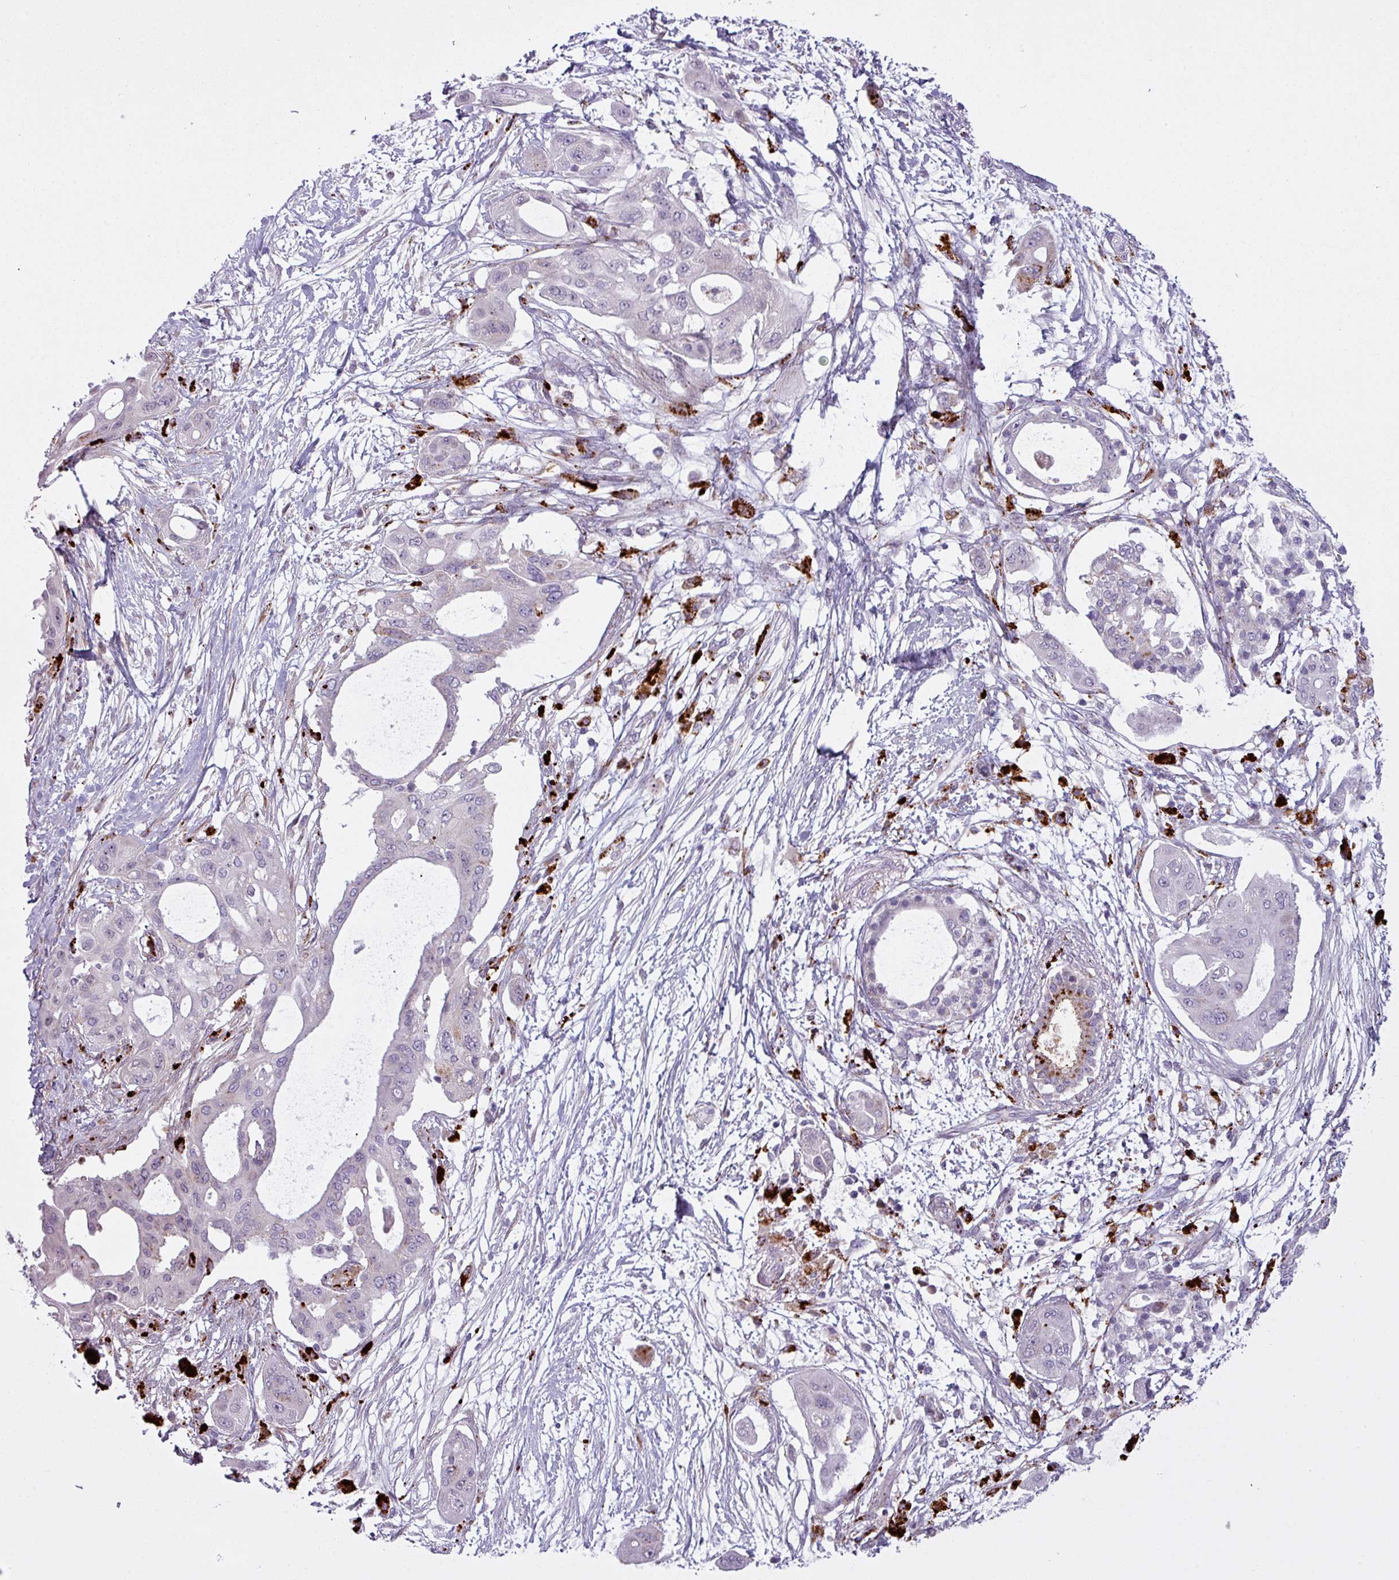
{"staining": {"intensity": "strong", "quantity": "<25%", "location": "cytoplasmic/membranous"}, "tissue": "pancreatic cancer", "cell_type": "Tumor cells", "image_type": "cancer", "snomed": [{"axis": "morphology", "description": "Adenocarcinoma, NOS"}, {"axis": "topography", "description": "Pancreas"}], "caption": "The image displays a brown stain indicating the presence of a protein in the cytoplasmic/membranous of tumor cells in pancreatic adenocarcinoma.", "gene": "MAP7D2", "patient": {"sex": "male", "age": 68}}